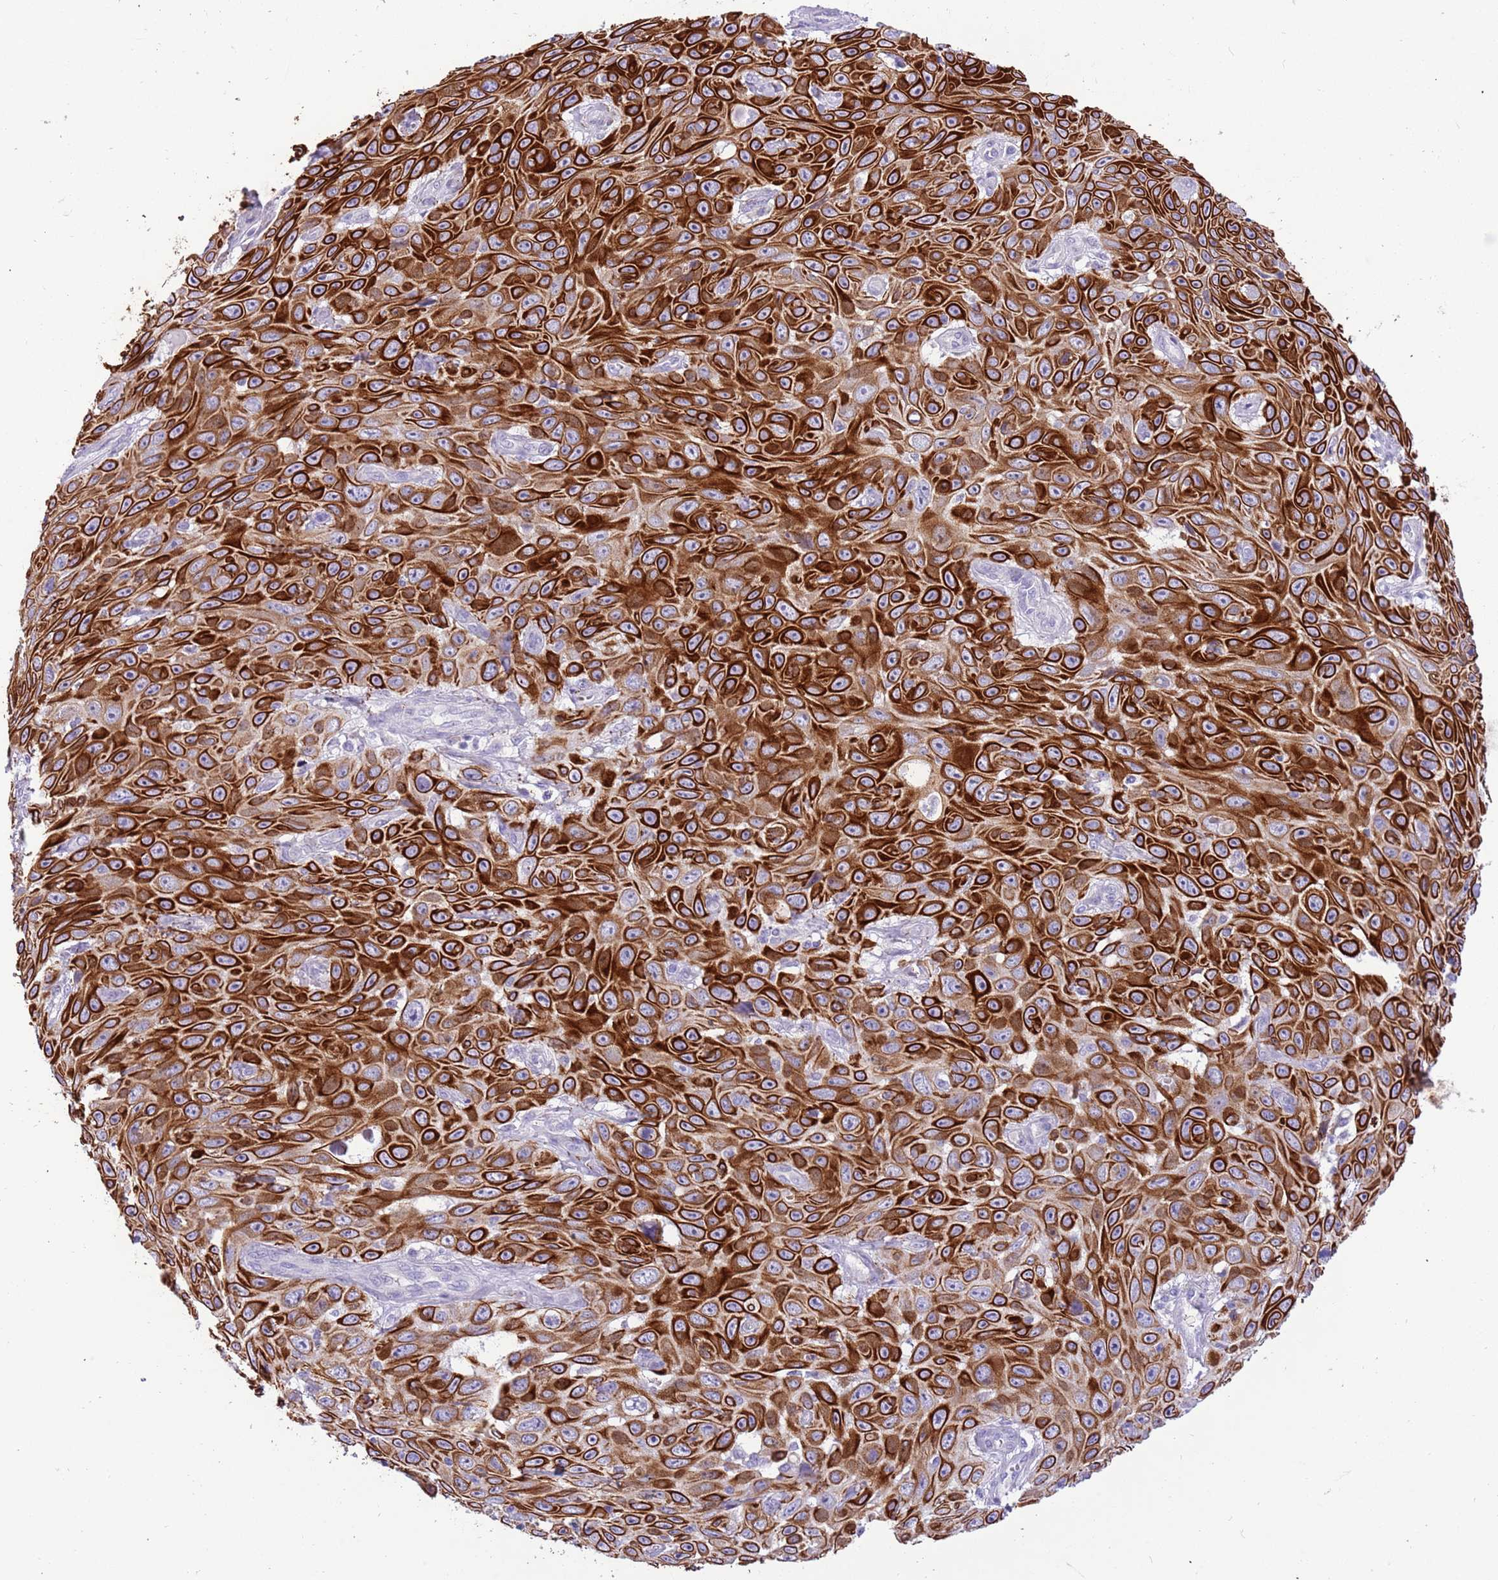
{"staining": {"intensity": "strong", "quantity": ">75%", "location": "cytoplasmic/membranous"}, "tissue": "skin cancer", "cell_type": "Tumor cells", "image_type": "cancer", "snomed": [{"axis": "morphology", "description": "Squamous cell carcinoma, NOS"}, {"axis": "topography", "description": "Skin"}], "caption": "Skin cancer was stained to show a protein in brown. There is high levels of strong cytoplasmic/membranous expression in about >75% of tumor cells.", "gene": "R3HDM4", "patient": {"sex": "male", "age": 82}}